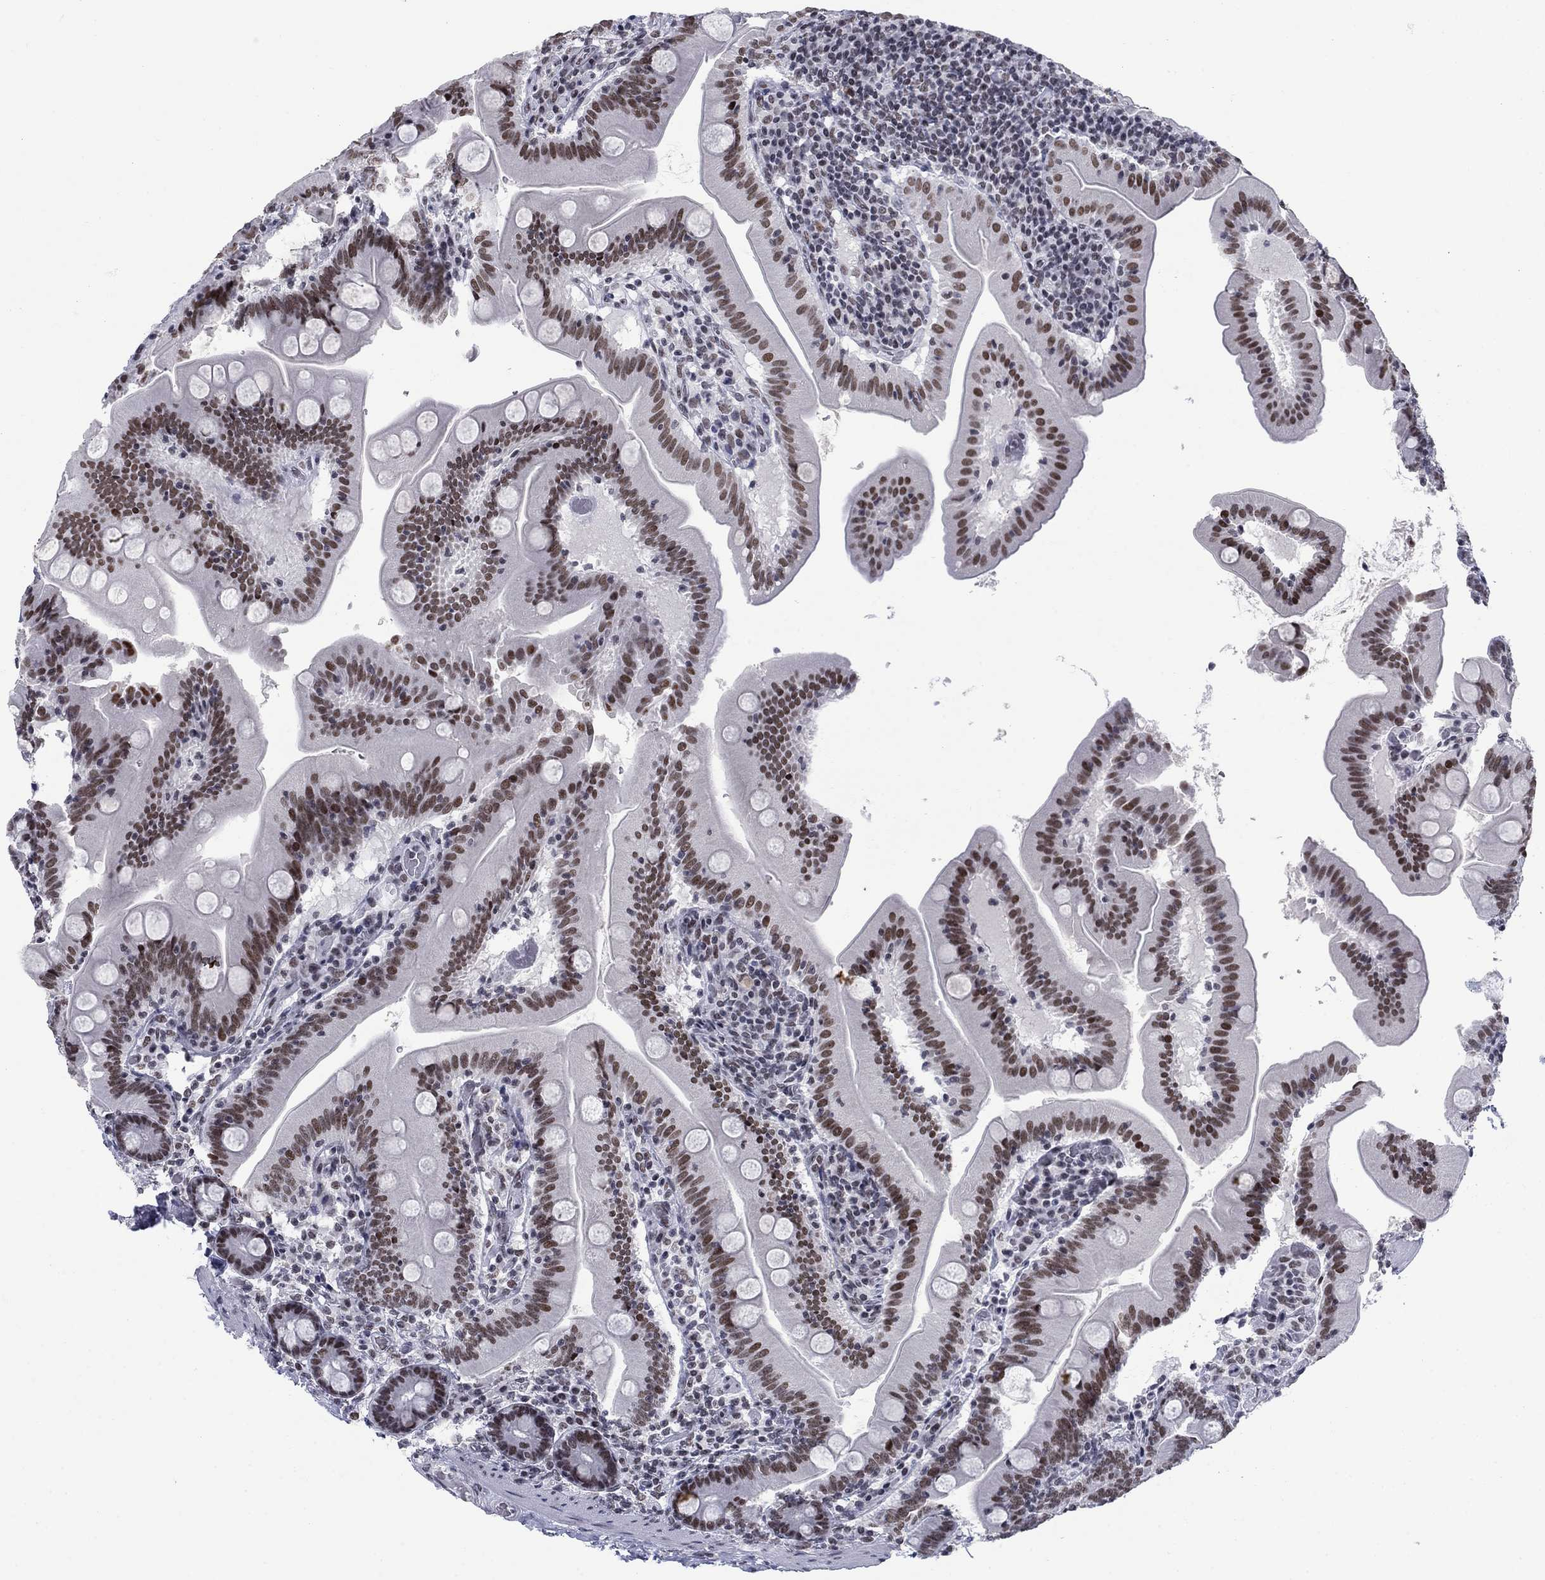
{"staining": {"intensity": "strong", "quantity": ">75%", "location": "nuclear"}, "tissue": "small intestine", "cell_type": "Glandular cells", "image_type": "normal", "snomed": [{"axis": "morphology", "description": "Normal tissue, NOS"}, {"axis": "topography", "description": "Small intestine"}], "caption": "IHC staining of normal small intestine, which reveals high levels of strong nuclear staining in about >75% of glandular cells indicating strong nuclear protein staining. The staining was performed using DAB (brown) for protein detection and nuclei were counterstained in hematoxylin (blue).", "gene": "NPAS3", "patient": {"sex": "male", "age": 37}}